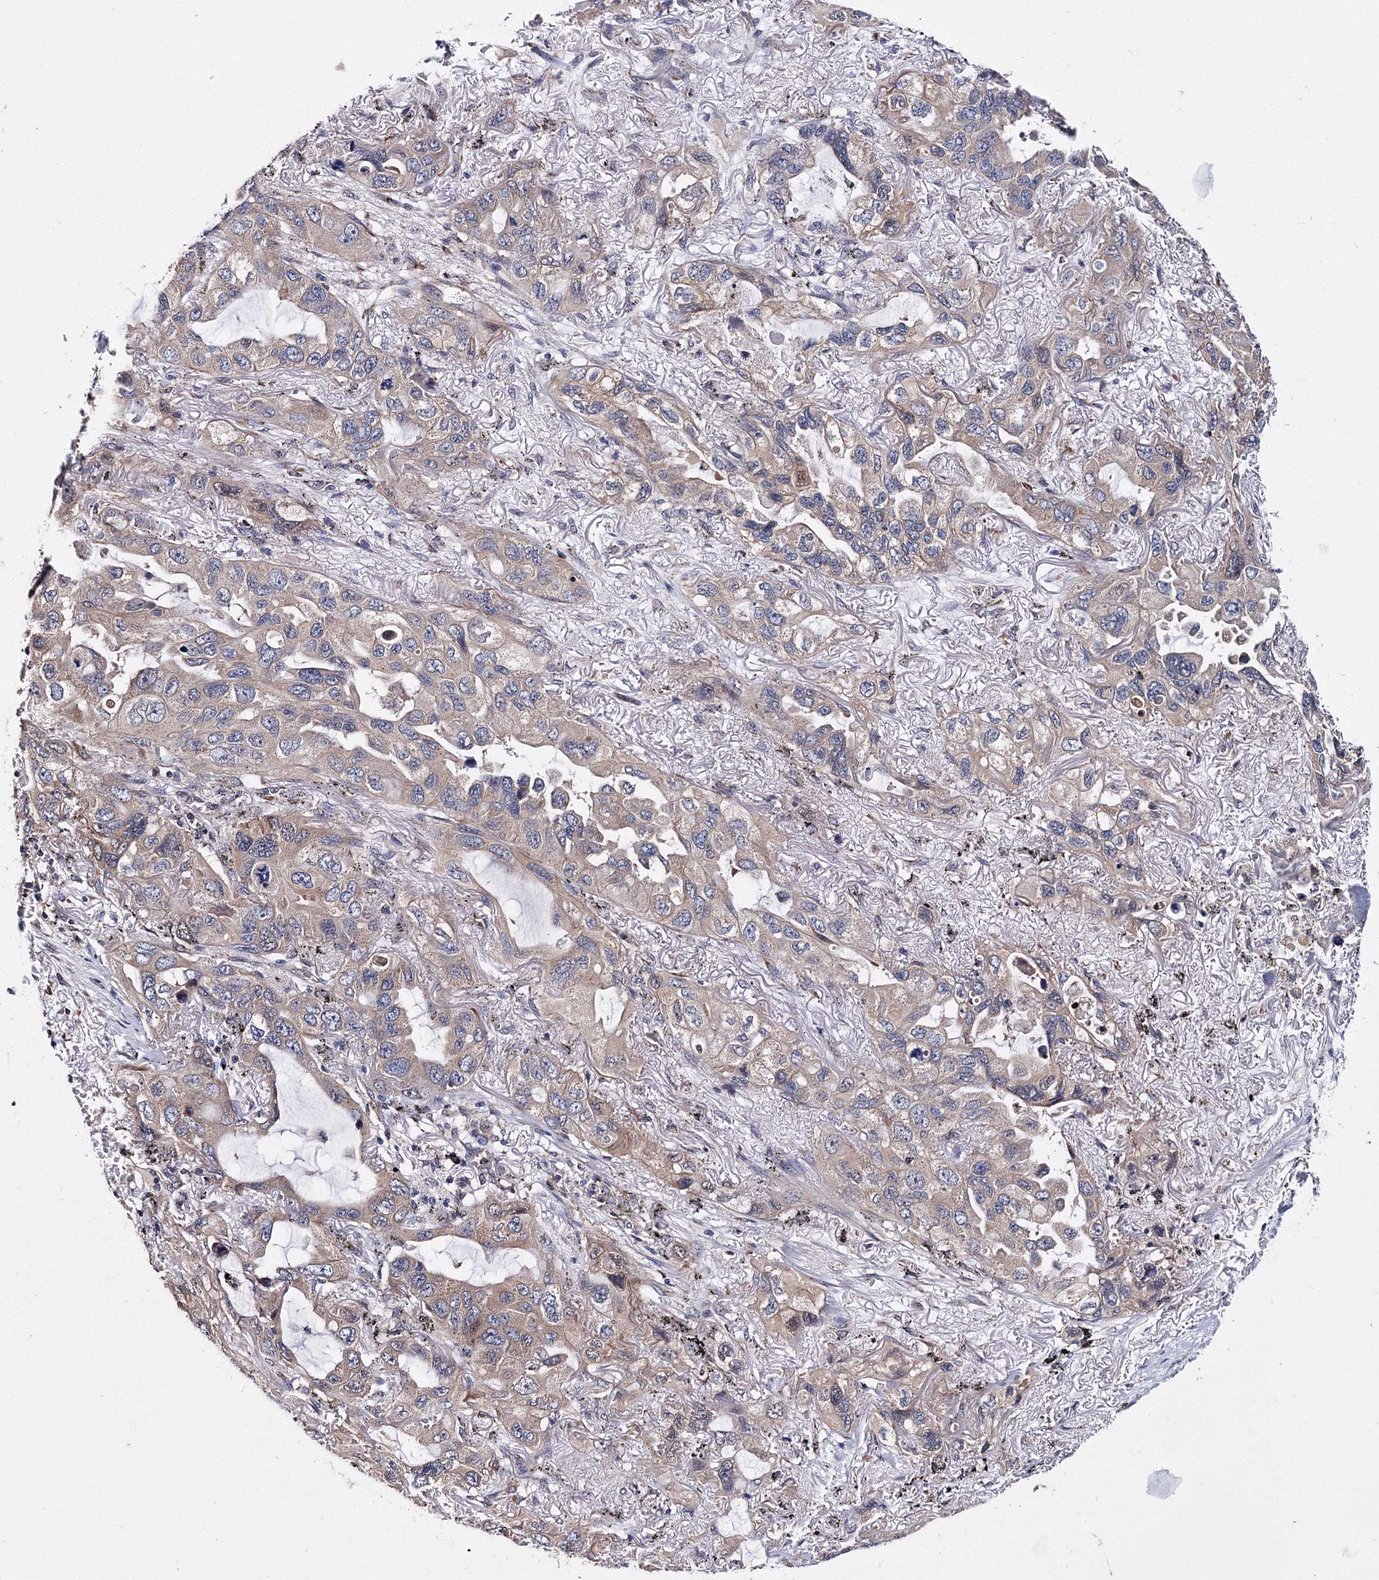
{"staining": {"intensity": "weak", "quantity": ">75%", "location": "cytoplasmic/membranous"}, "tissue": "lung cancer", "cell_type": "Tumor cells", "image_type": "cancer", "snomed": [{"axis": "morphology", "description": "Squamous cell carcinoma, NOS"}, {"axis": "topography", "description": "Lung"}], "caption": "Protein analysis of lung squamous cell carcinoma tissue exhibits weak cytoplasmic/membranous expression in about >75% of tumor cells.", "gene": "PHYKPL", "patient": {"sex": "female", "age": 73}}